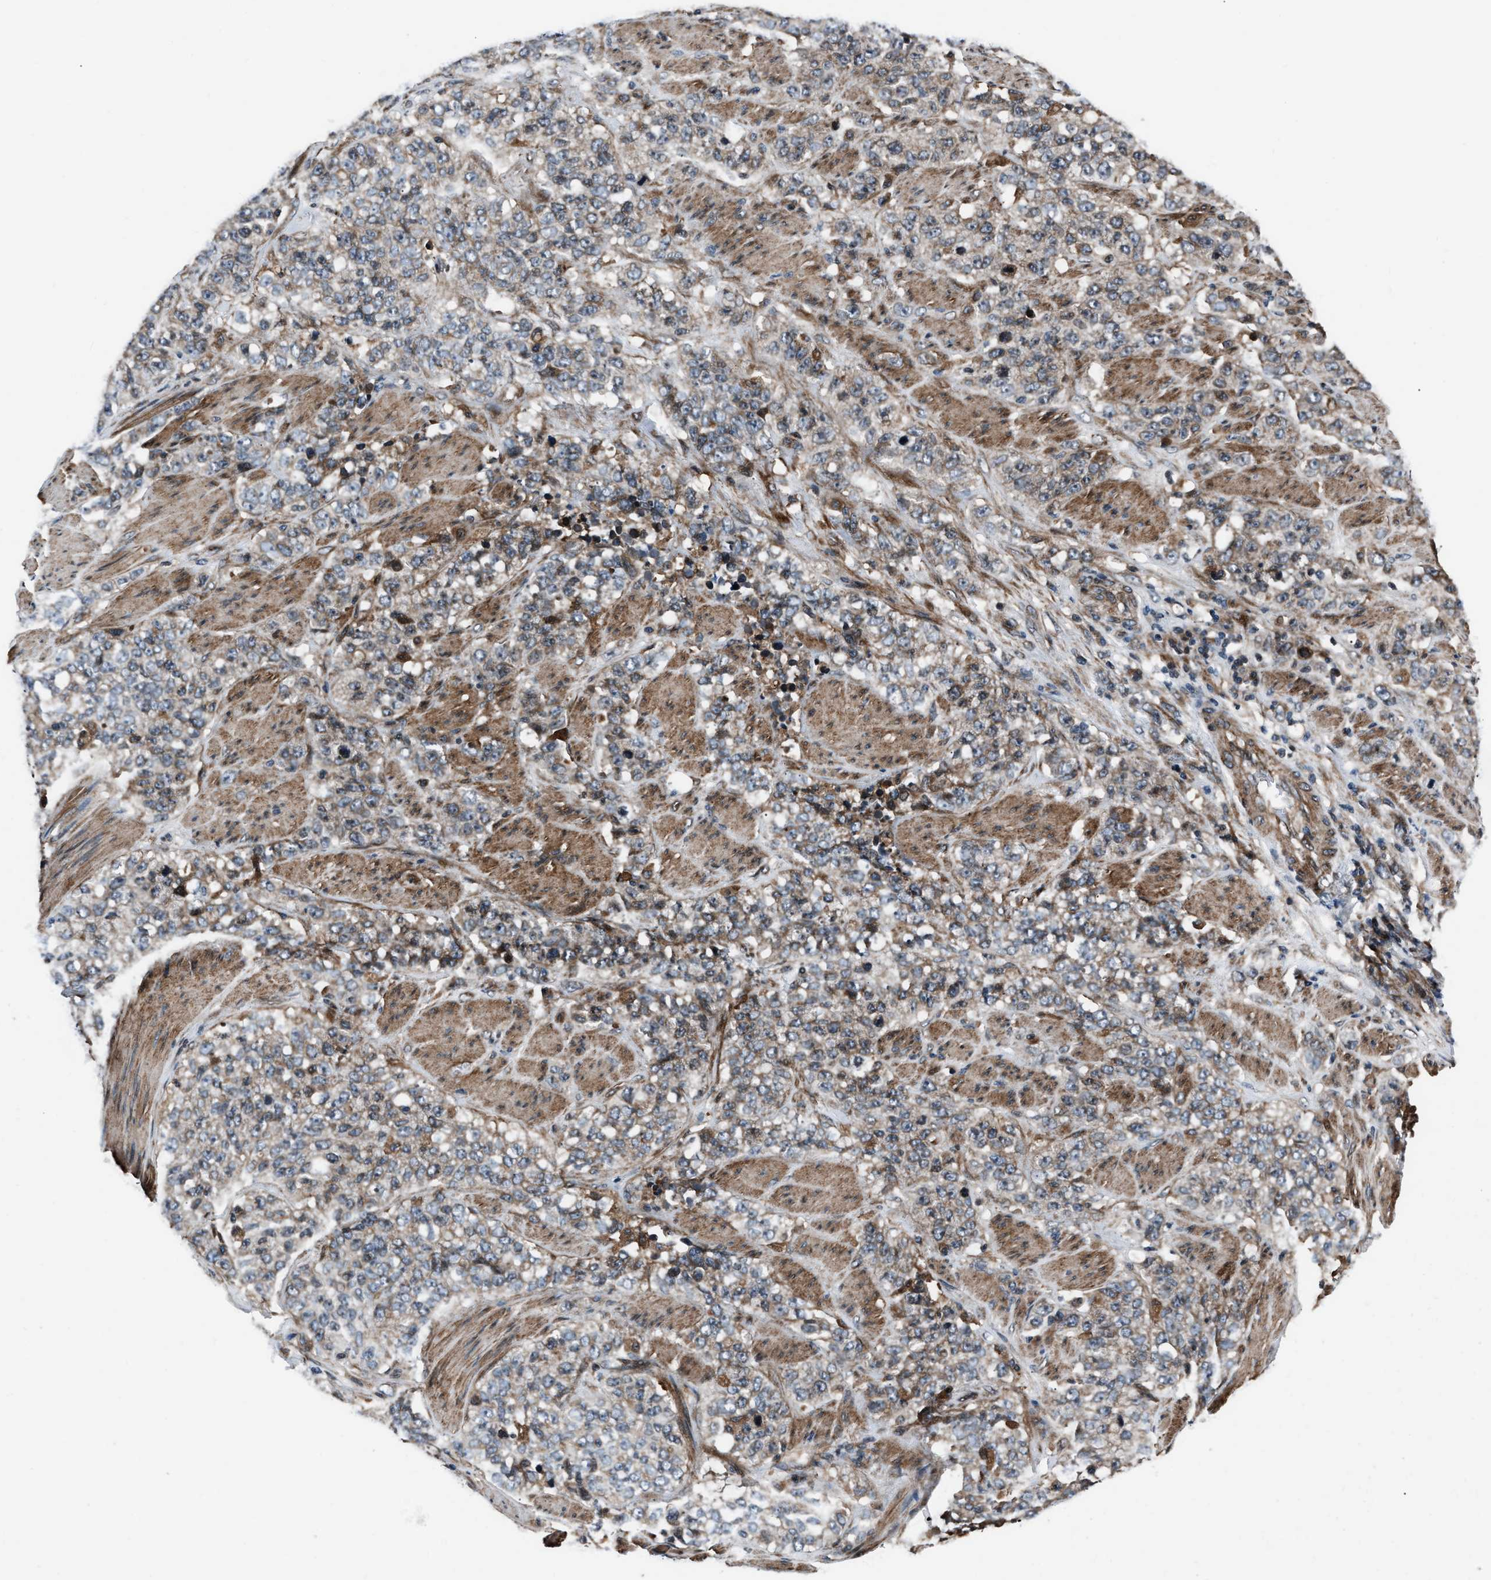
{"staining": {"intensity": "weak", "quantity": ">75%", "location": "cytoplasmic/membranous"}, "tissue": "stomach cancer", "cell_type": "Tumor cells", "image_type": "cancer", "snomed": [{"axis": "morphology", "description": "Adenocarcinoma, NOS"}, {"axis": "topography", "description": "Stomach"}], "caption": "Tumor cells show weak cytoplasmic/membranous positivity in about >75% of cells in stomach cancer (adenocarcinoma). (DAB = brown stain, brightfield microscopy at high magnification).", "gene": "DYNC2I1", "patient": {"sex": "male", "age": 48}}